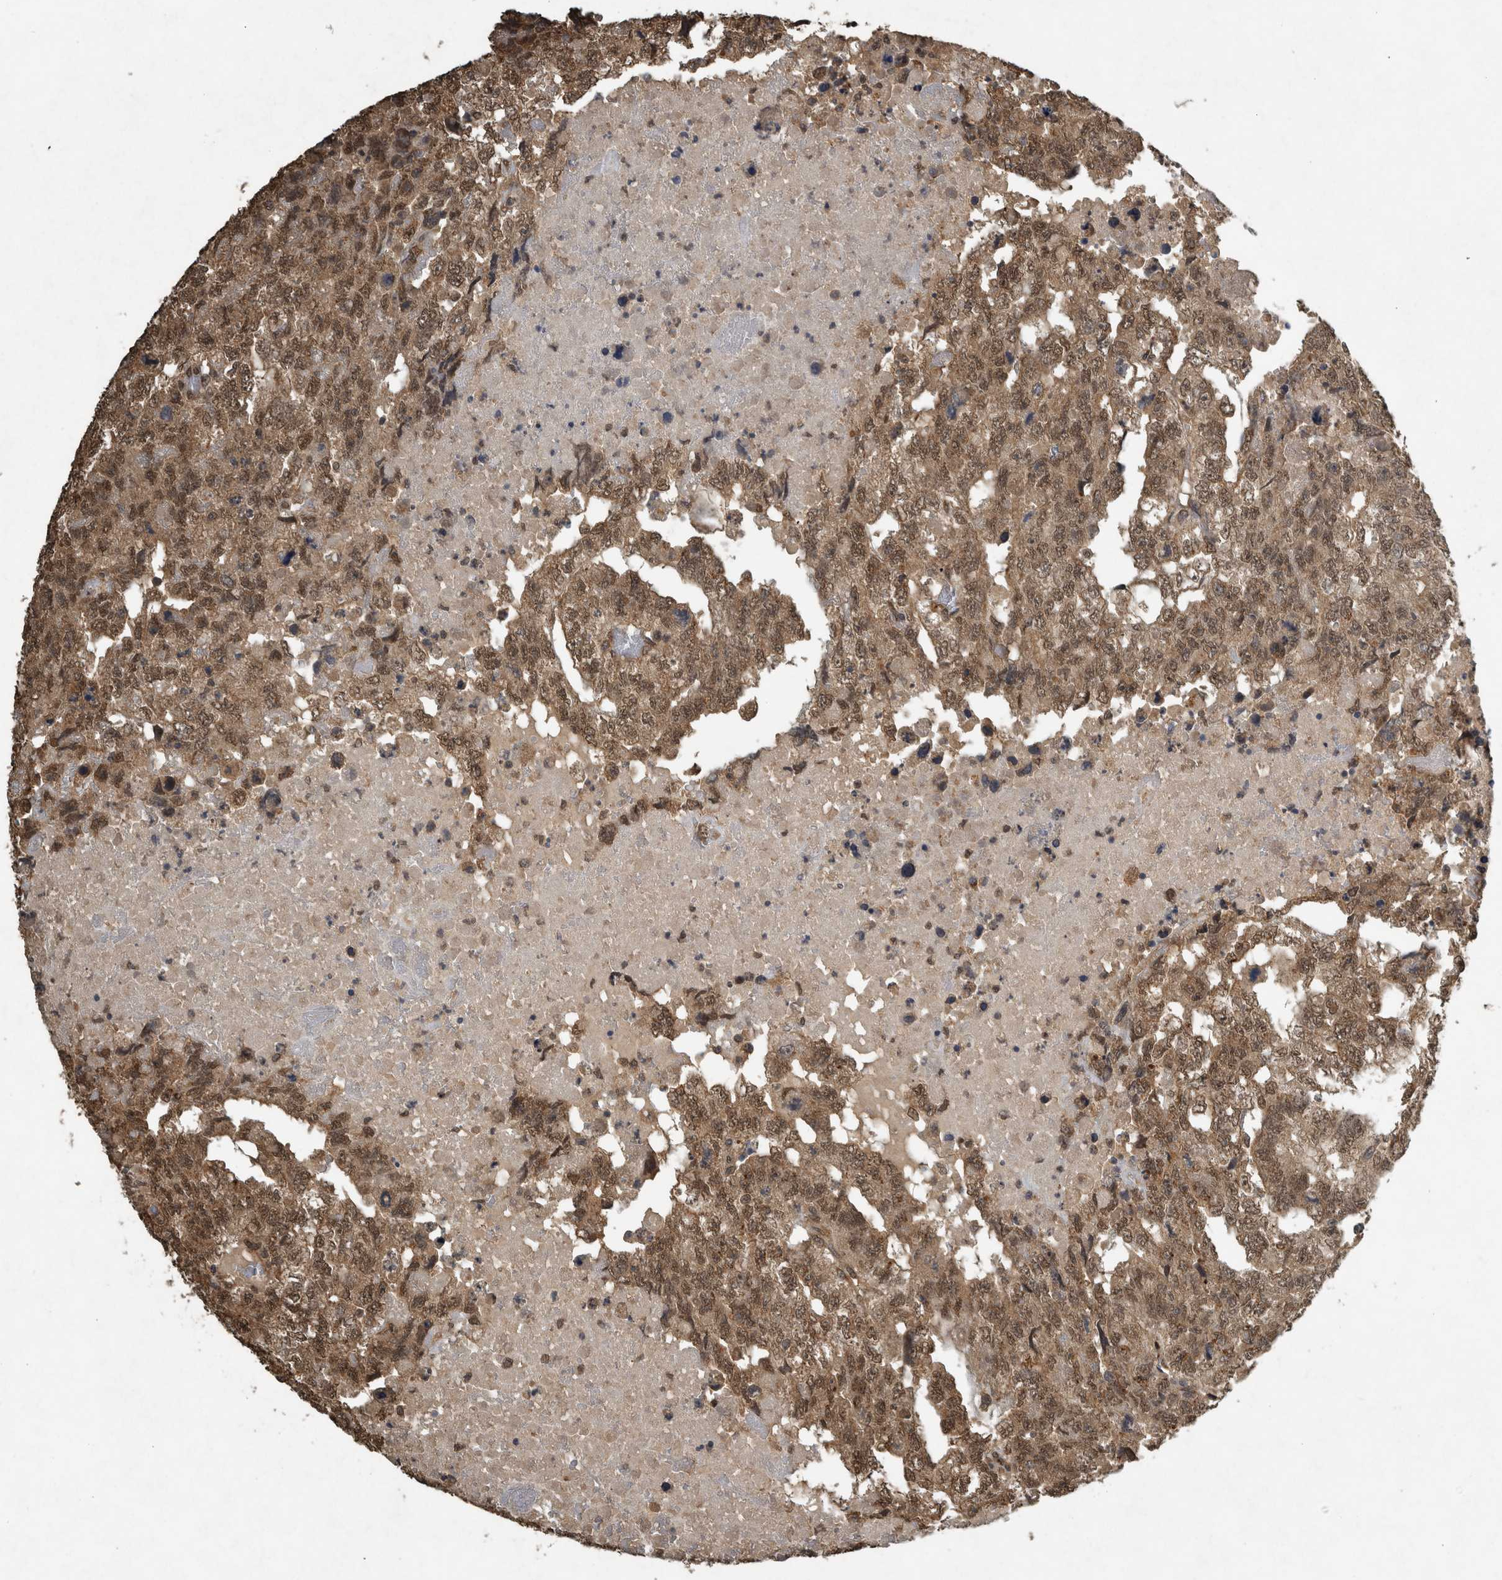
{"staining": {"intensity": "moderate", "quantity": ">75%", "location": "cytoplasmic/membranous,nuclear"}, "tissue": "testis cancer", "cell_type": "Tumor cells", "image_type": "cancer", "snomed": [{"axis": "morphology", "description": "Carcinoma, Embryonal, NOS"}, {"axis": "topography", "description": "Testis"}], "caption": "Testis cancer stained with a protein marker exhibits moderate staining in tumor cells.", "gene": "ARHGEF12", "patient": {"sex": "male", "age": 36}}